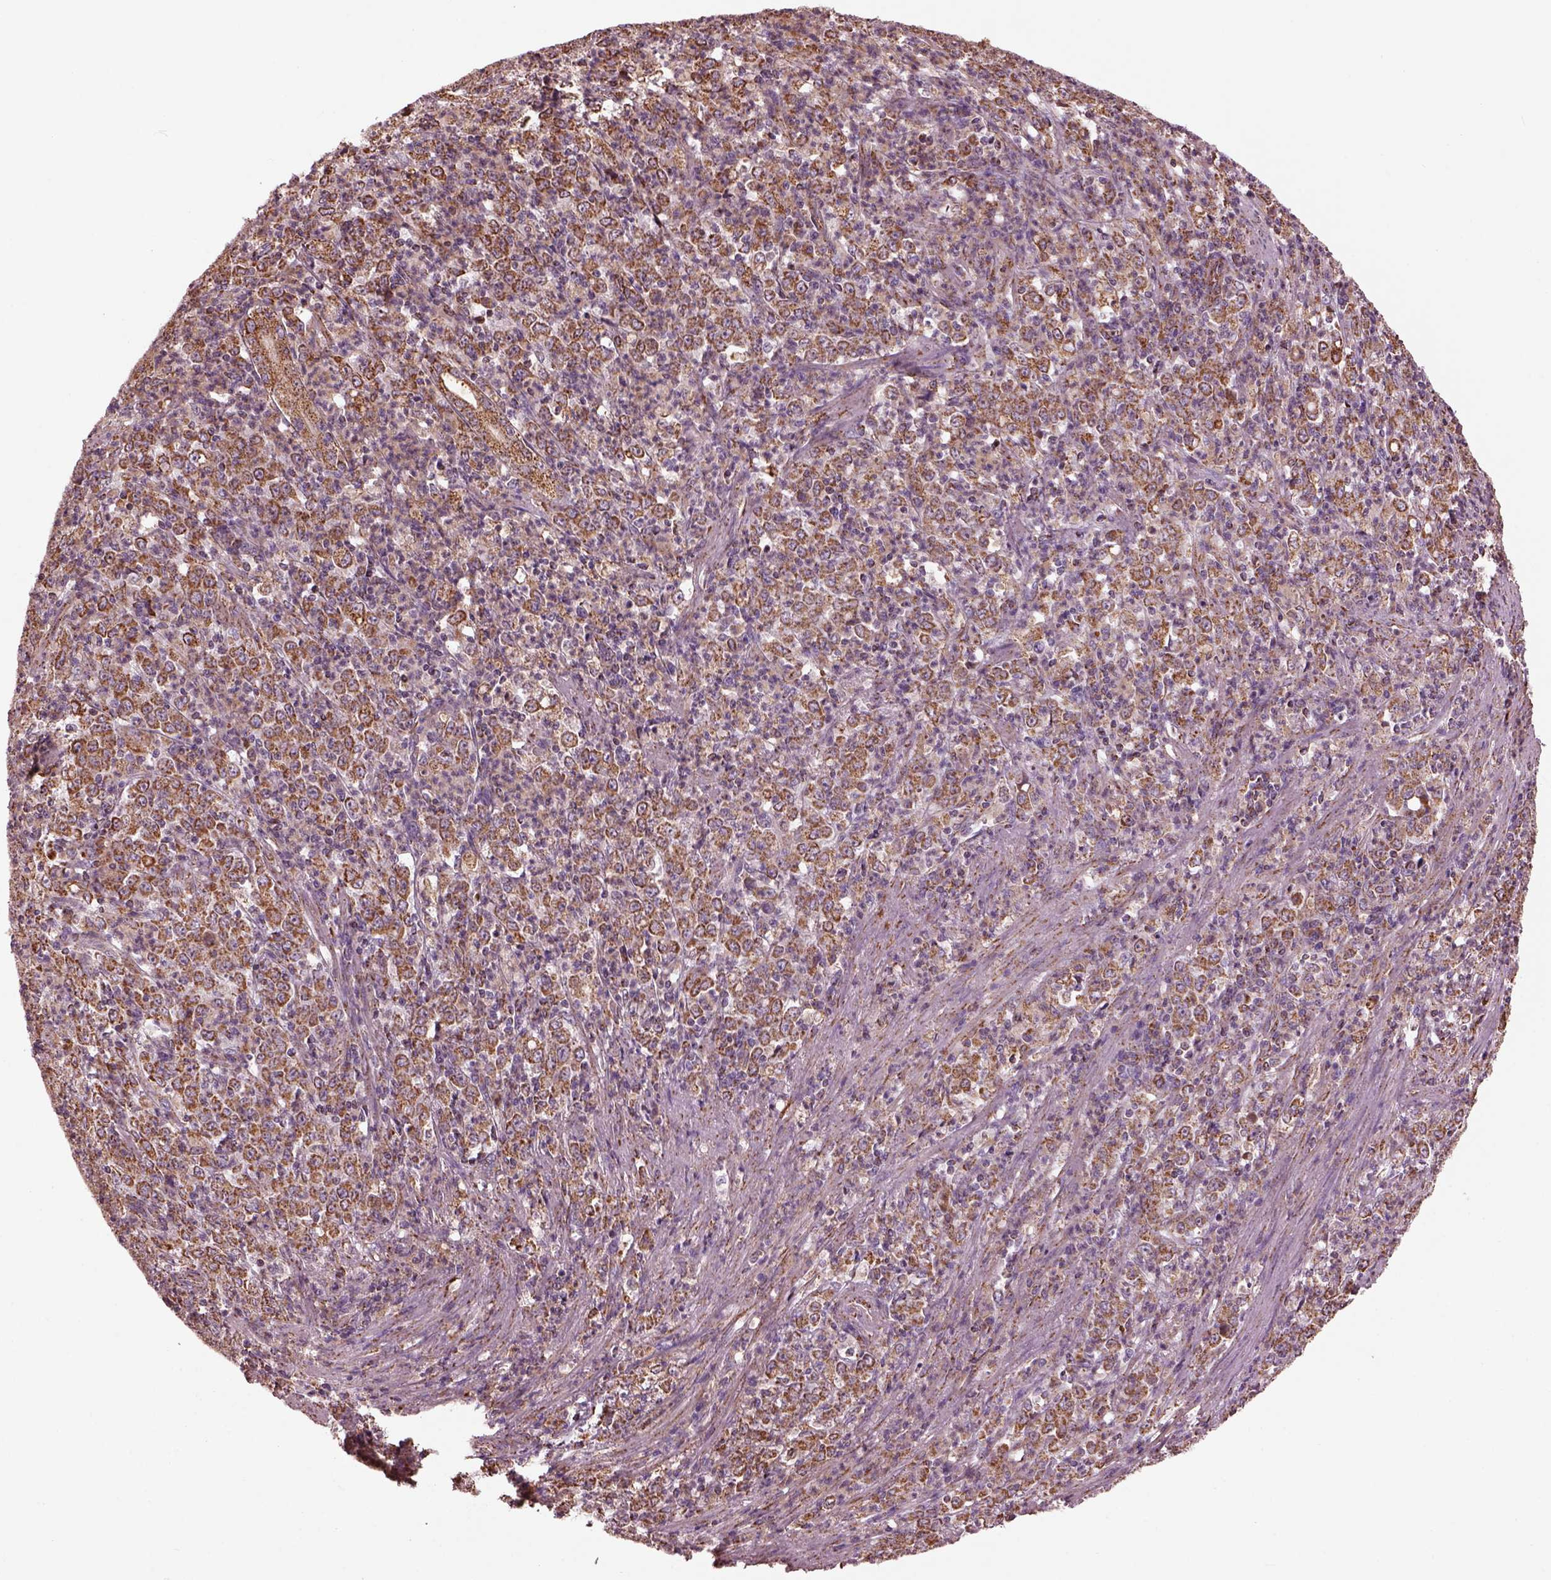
{"staining": {"intensity": "moderate", "quantity": "25%-75%", "location": "cytoplasmic/membranous"}, "tissue": "stomach cancer", "cell_type": "Tumor cells", "image_type": "cancer", "snomed": [{"axis": "morphology", "description": "Adenocarcinoma, NOS"}, {"axis": "topography", "description": "Stomach, lower"}], "caption": "Protein expression analysis of adenocarcinoma (stomach) reveals moderate cytoplasmic/membranous expression in approximately 25%-75% of tumor cells. Using DAB (3,3'-diaminobenzidine) (brown) and hematoxylin (blue) stains, captured at high magnification using brightfield microscopy.", "gene": "TMEM254", "patient": {"sex": "female", "age": 71}}